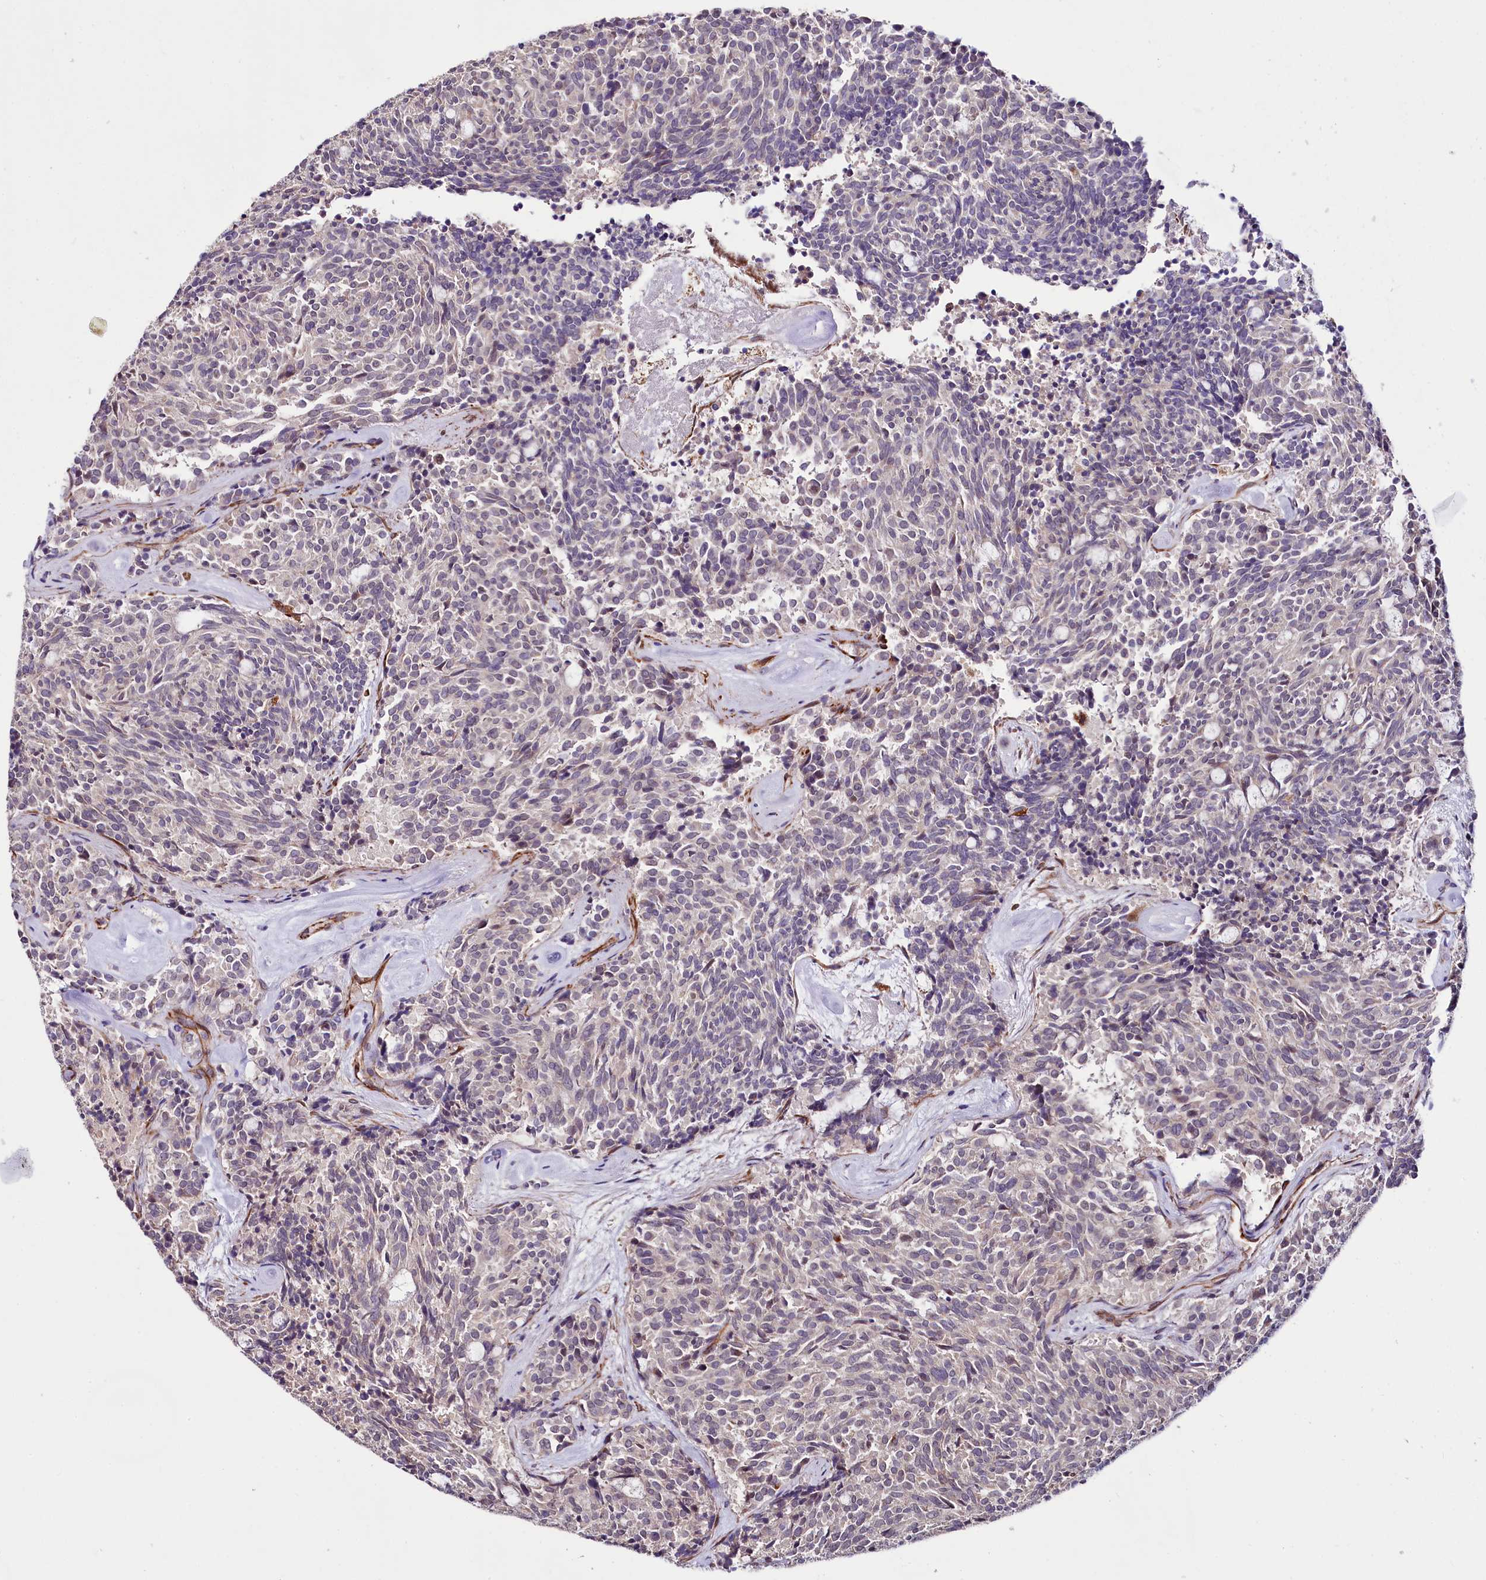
{"staining": {"intensity": "negative", "quantity": "none", "location": "none"}, "tissue": "carcinoid", "cell_type": "Tumor cells", "image_type": "cancer", "snomed": [{"axis": "morphology", "description": "Carcinoid, malignant, NOS"}, {"axis": "topography", "description": "Pancreas"}], "caption": "The micrograph demonstrates no staining of tumor cells in carcinoid. The staining was performed using DAB to visualize the protein expression in brown, while the nuclei were stained in blue with hematoxylin (Magnification: 20x).", "gene": "TTC12", "patient": {"sex": "female", "age": 54}}